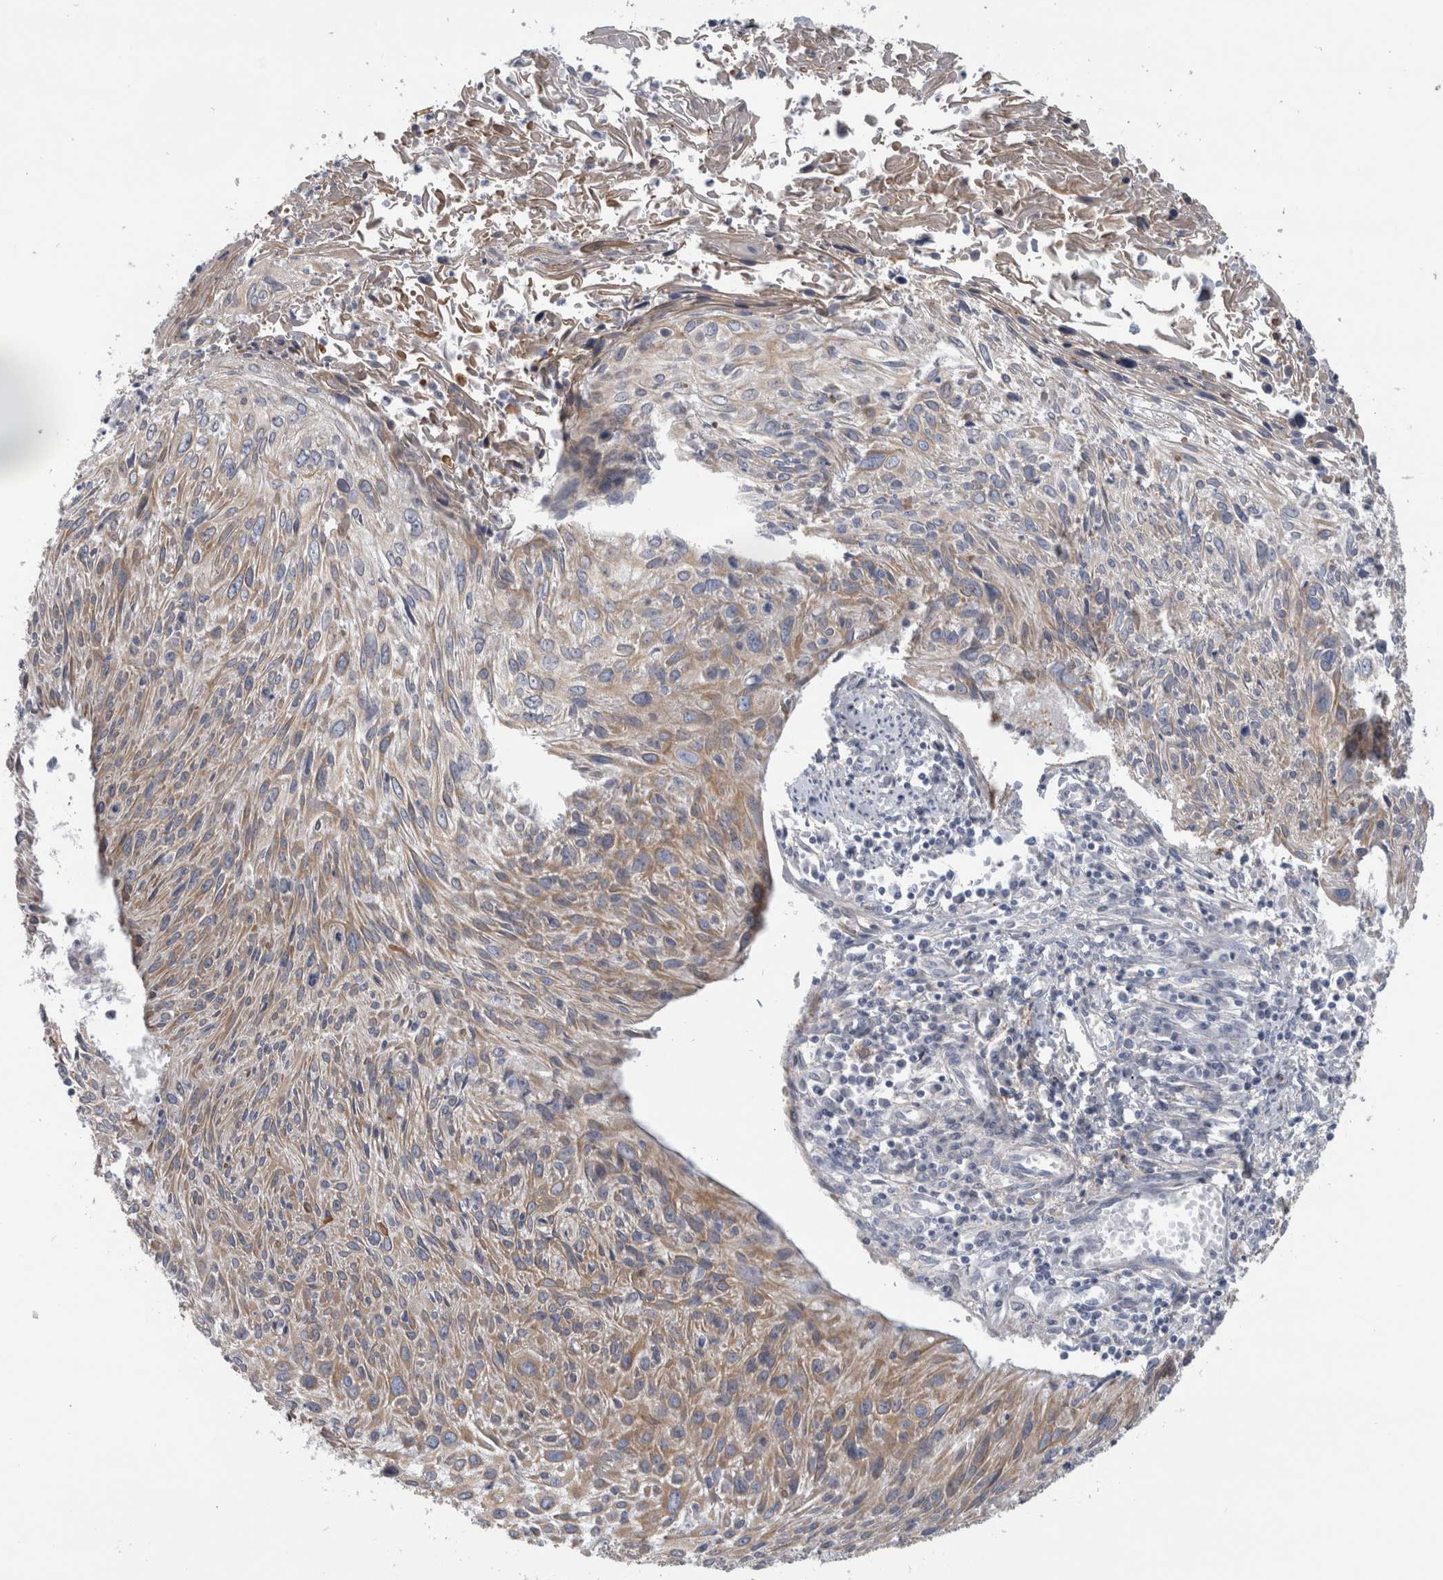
{"staining": {"intensity": "moderate", "quantity": ">75%", "location": "cytoplasmic/membranous"}, "tissue": "cervical cancer", "cell_type": "Tumor cells", "image_type": "cancer", "snomed": [{"axis": "morphology", "description": "Squamous cell carcinoma, NOS"}, {"axis": "topography", "description": "Cervix"}], "caption": "High-power microscopy captured an IHC histopathology image of cervical cancer (squamous cell carcinoma), revealing moderate cytoplasmic/membranous staining in about >75% of tumor cells. Nuclei are stained in blue.", "gene": "DNAJC24", "patient": {"sex": "female", "age": 51}}